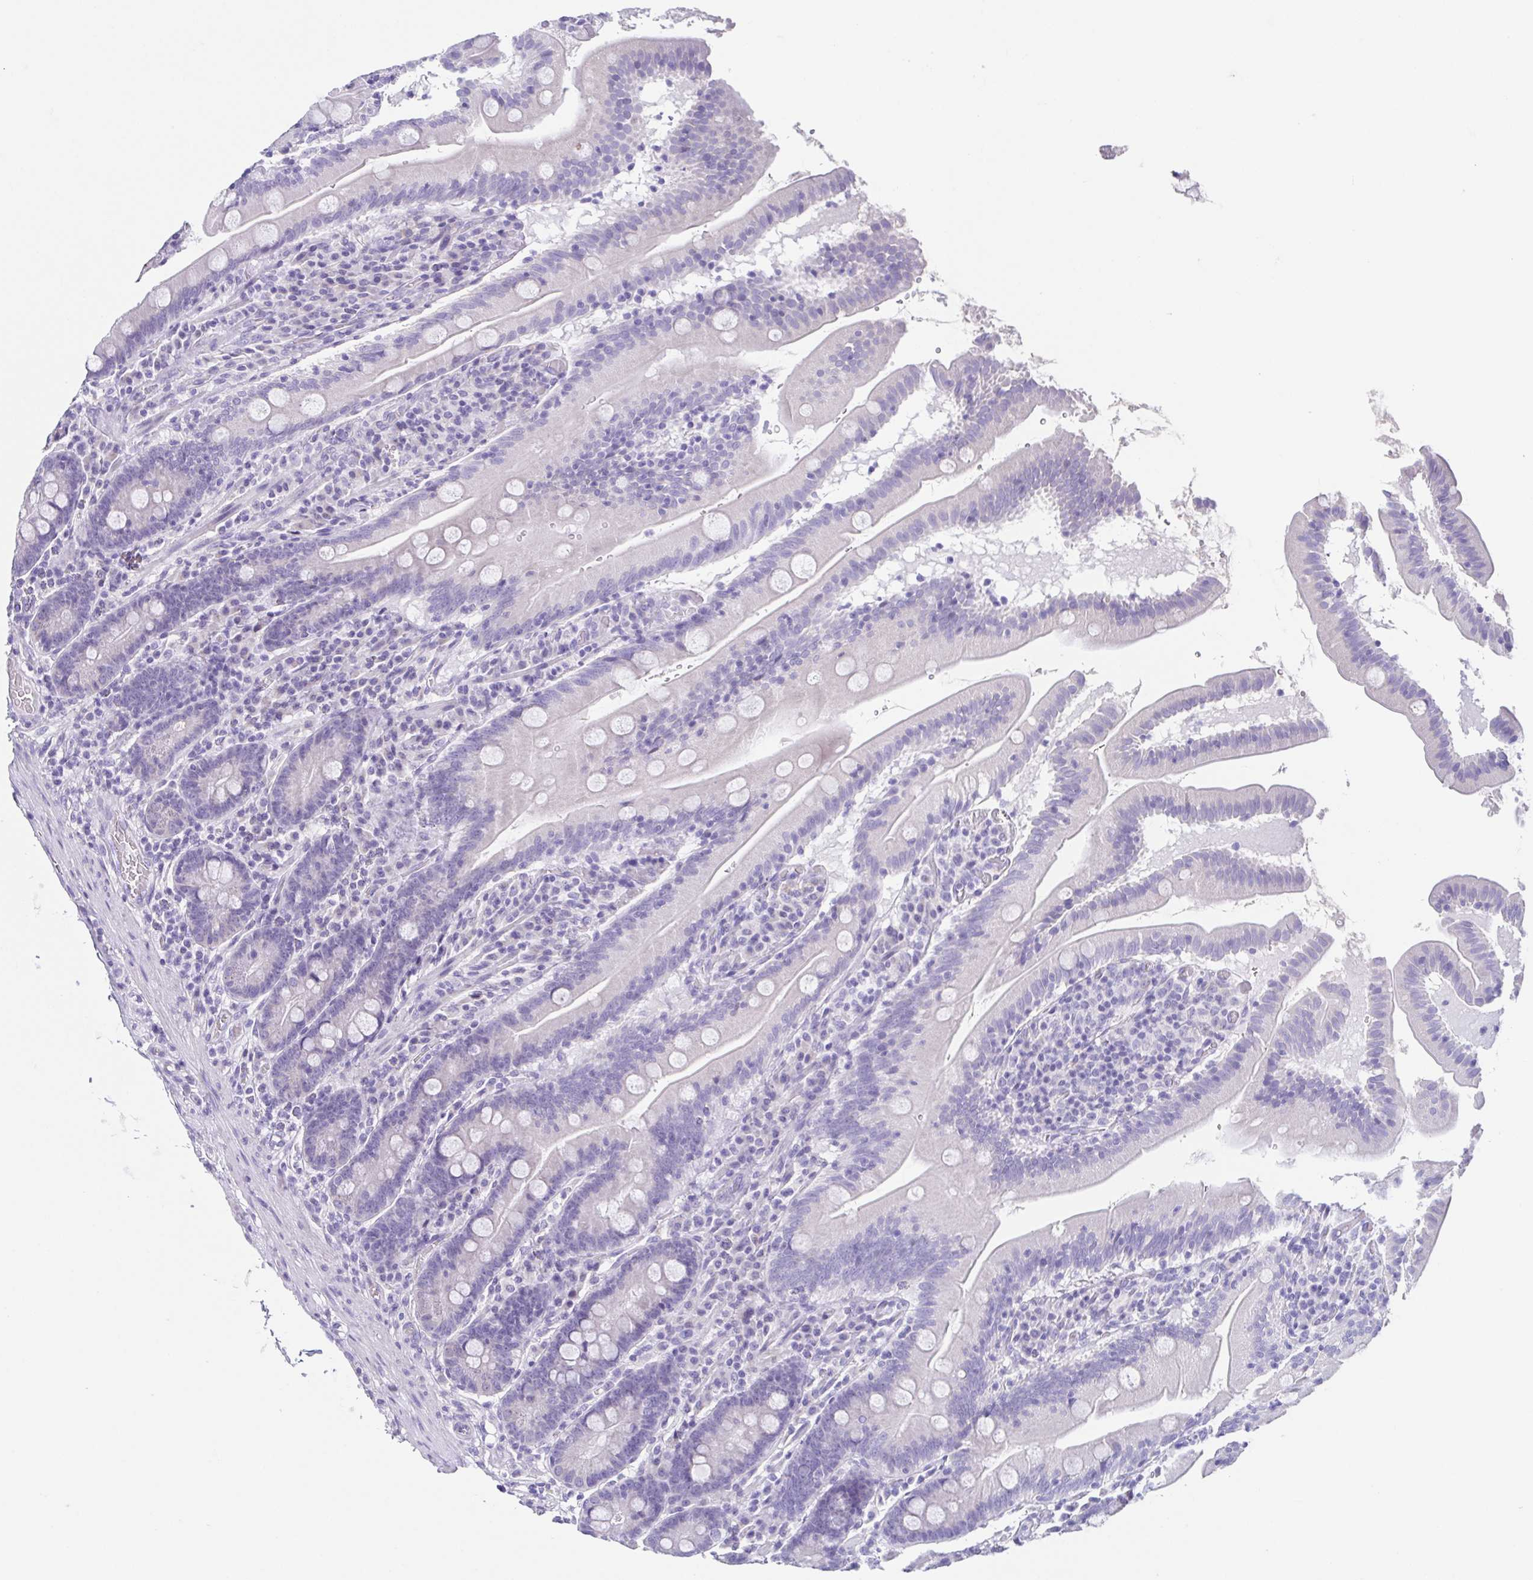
{"staining": {"intensity": "negative", "quantity": "none", "location": "none"}, "tissue": "small intestine", "cell_type": "Glandular cells", "image_type": "normal", "snomed": [{"axis": "morphology", "description": "Normal tissue, NOS"}, {"axis": "topography", "description": "Small intestine"}], "caption": "An immunohistochemistry image of normal small intestine is shown. There is no staining in glandular cells of small intestine.", "gene": "RDH11", "patient": {"sex": "male", "age": 37}}